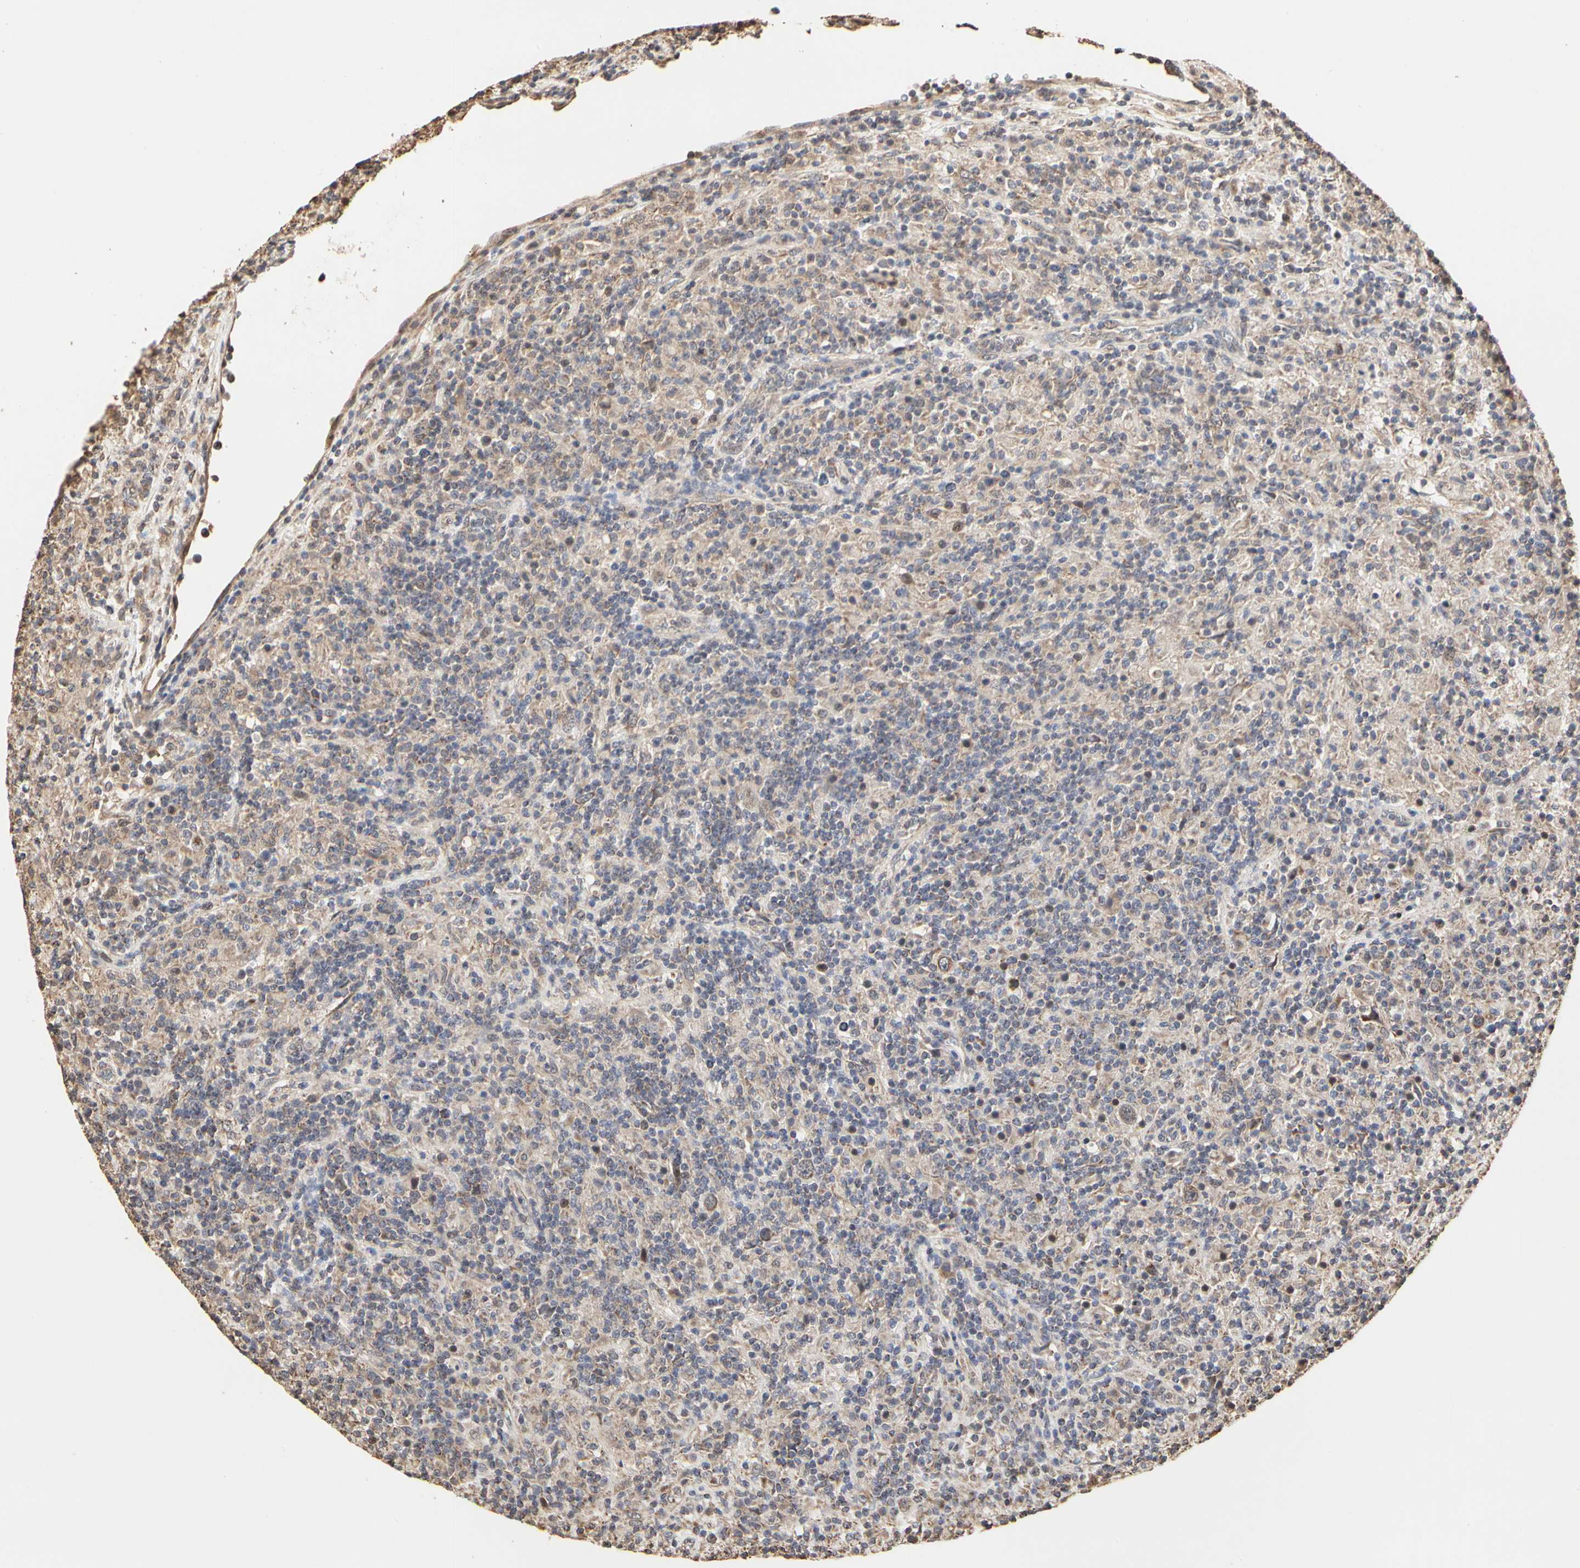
{"staining": {"intensity": "moderate", "quantity": ">75%", "location": "cytoplasmic/membranous"}, "tissue": "lymphoma", "cell_type": "Tumor cells", "image_type": "cancer", "snomed": [{"axis": "morphology", "description": "Hodgkin's disease, NOS"}, {"axis": "topography", "description": "Lymph node"}], "caption": "An immunohistochemistry (IHC) photomicrograph of tumor tissue is shown. Protein staining in brown highlights moderate cytoplasmic/membranous positivity in lymphoma within tumor cells.", "gene": "TAOK1", "patient": {"sex": "male", "age": 70}}